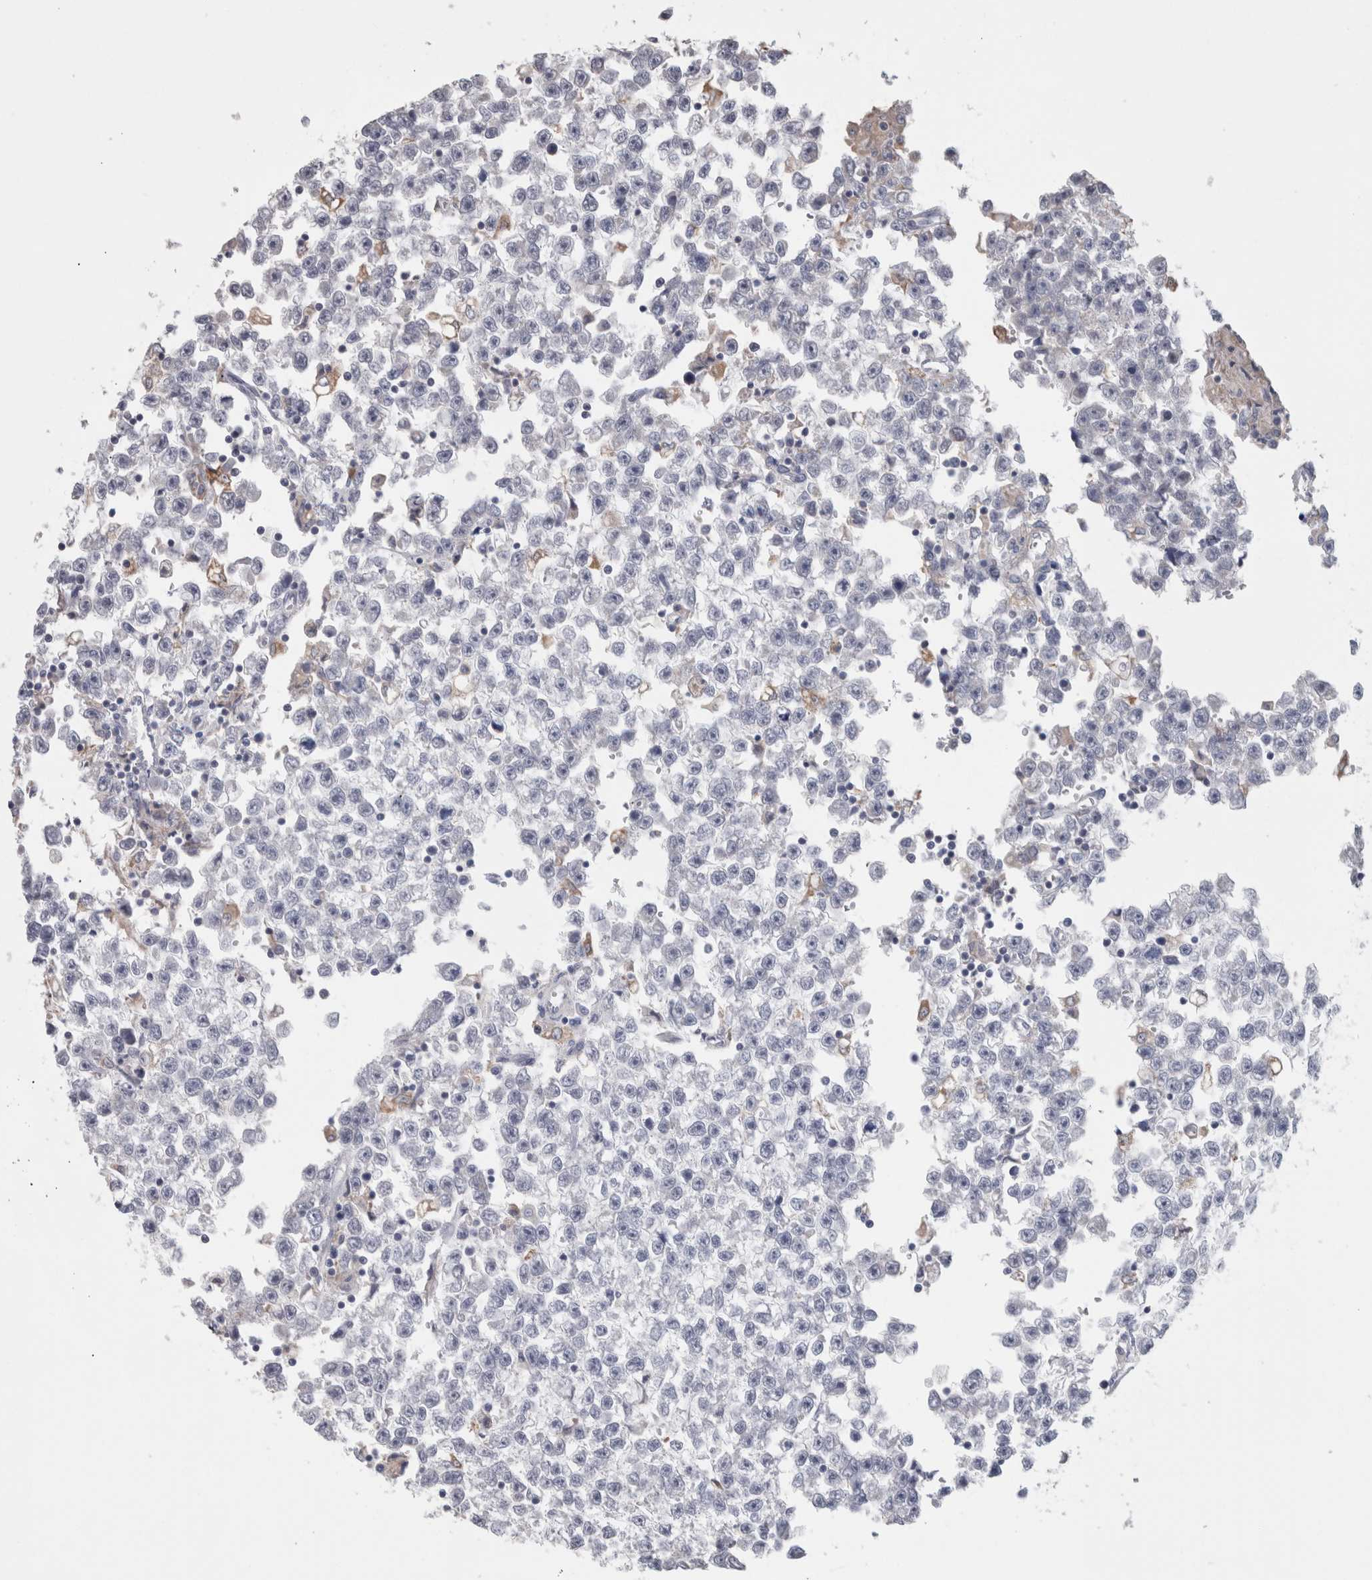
{"staining": {"intensity": "negative", "quantity": "none", "location": "none"}, "tissue": "testis cancer", "cell_type": "Tumor cells", "image_type": "cancer", "snomed": [{"axis": "morphology", "description": "Seminoma, NOS"}, {"axis": "morphology", "description": "Carcinoma, Embryonal, NOS"}, {"axis": "topography", "description": "Testis"}], "caption": "Immunohistochemistry histopathology image of neoplastic tissue: testis cancer (seminoma) stained with DAB reveals no significant protein expression in tumor cells.", "gene": "GDAP1", "patient": {"sex": "male", "age": 51}}